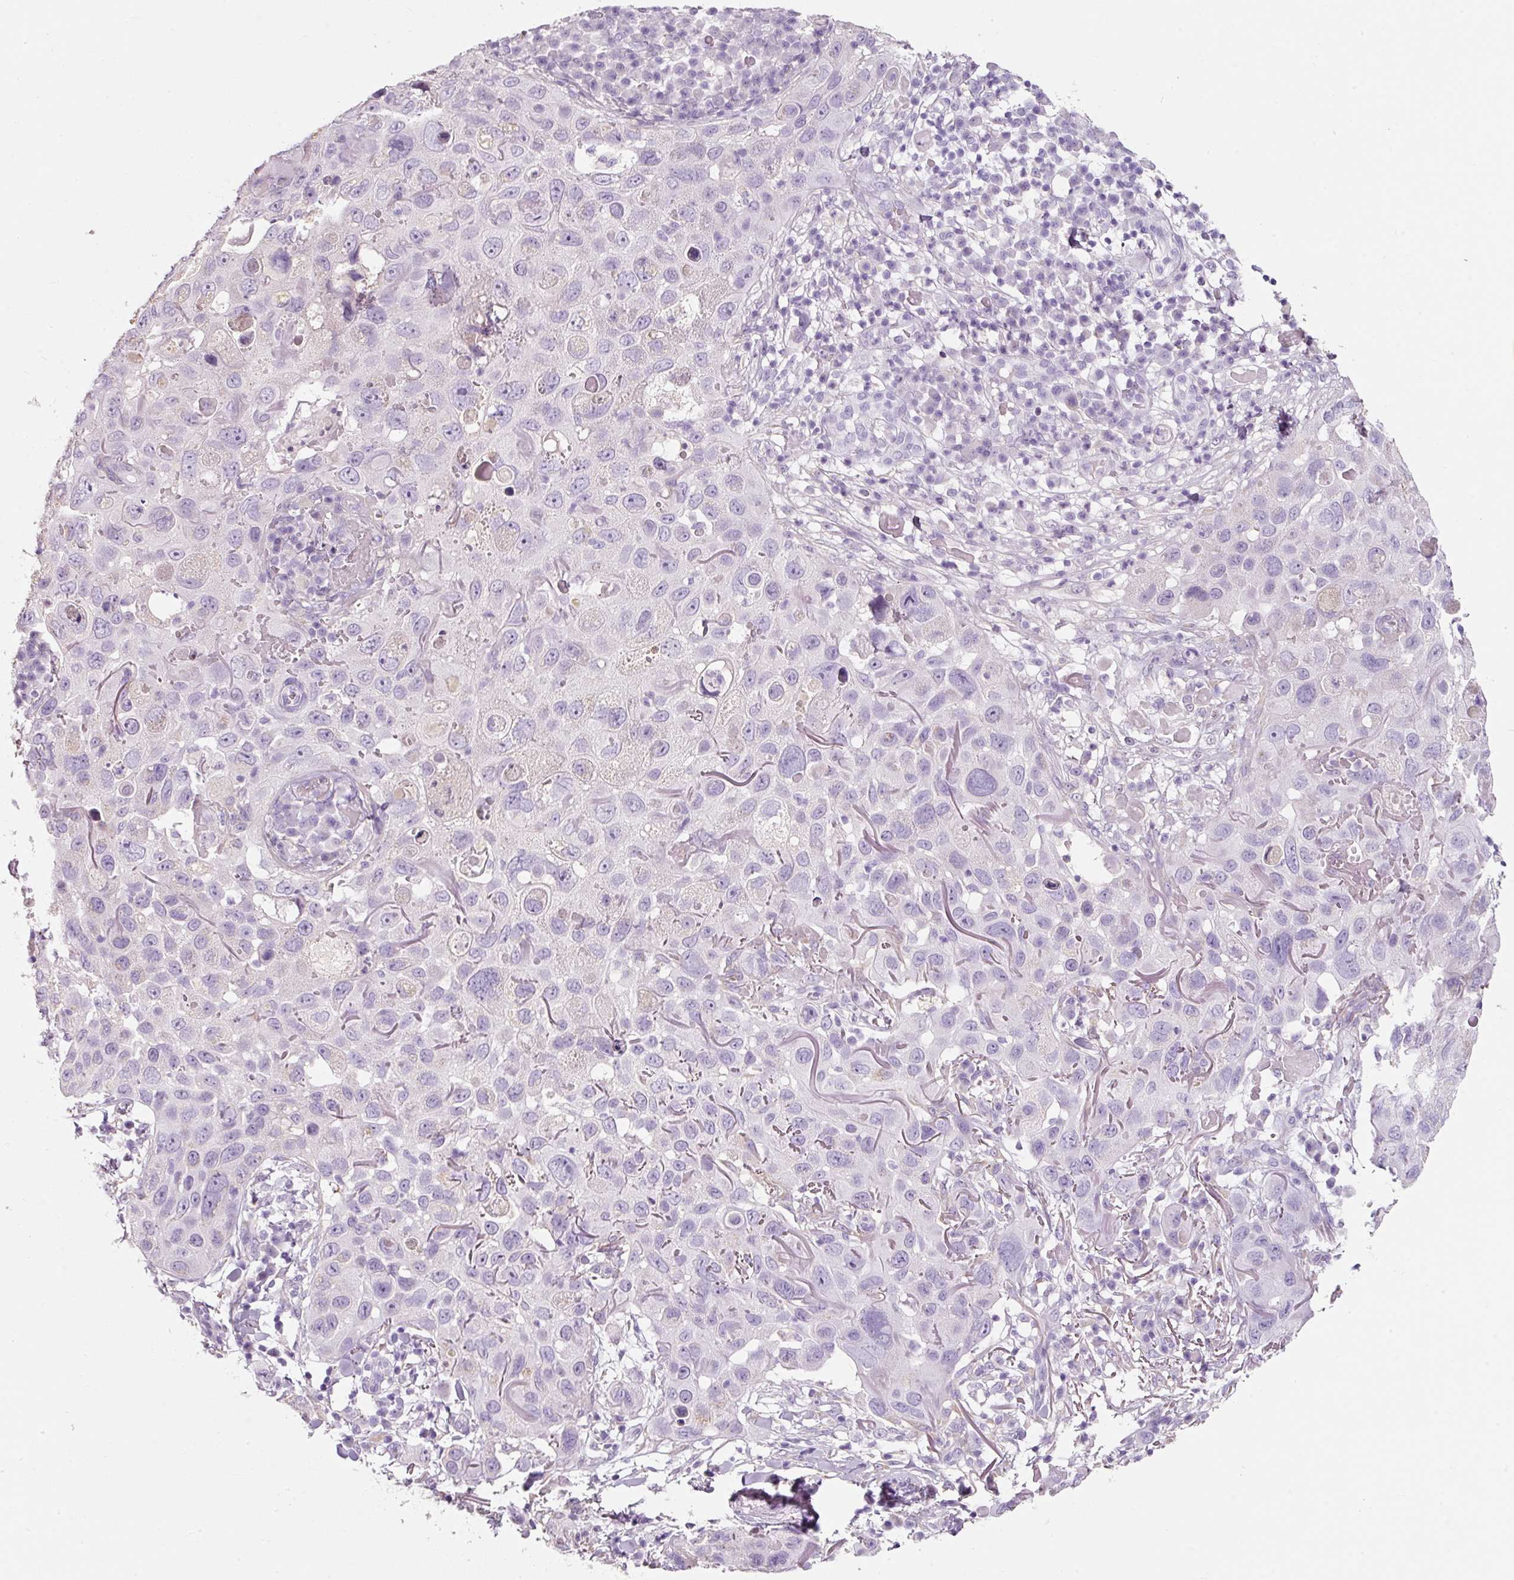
{"staining": {"intensity": "negative", "quantity": "none", "location": "none"}, "tissue": "skin cancer", "cell_type": "Tumor cells", "image_type": "cancer", "snomed": [{"axis": "morphology", "description": "Squamous cell carcinoma in situ, NOS"}, {"axis": "morphology", "description": "Squamous cell carcinoma, NOS"}, {"axis": "topography", "description": "Skin"}], "caption": "This is a micrograph of immunohistochemistry staining of skin cancer, which shows no staining in tumor cells.", "gene": "DNM1", "patient": {"sex": "male", "age": 93}}